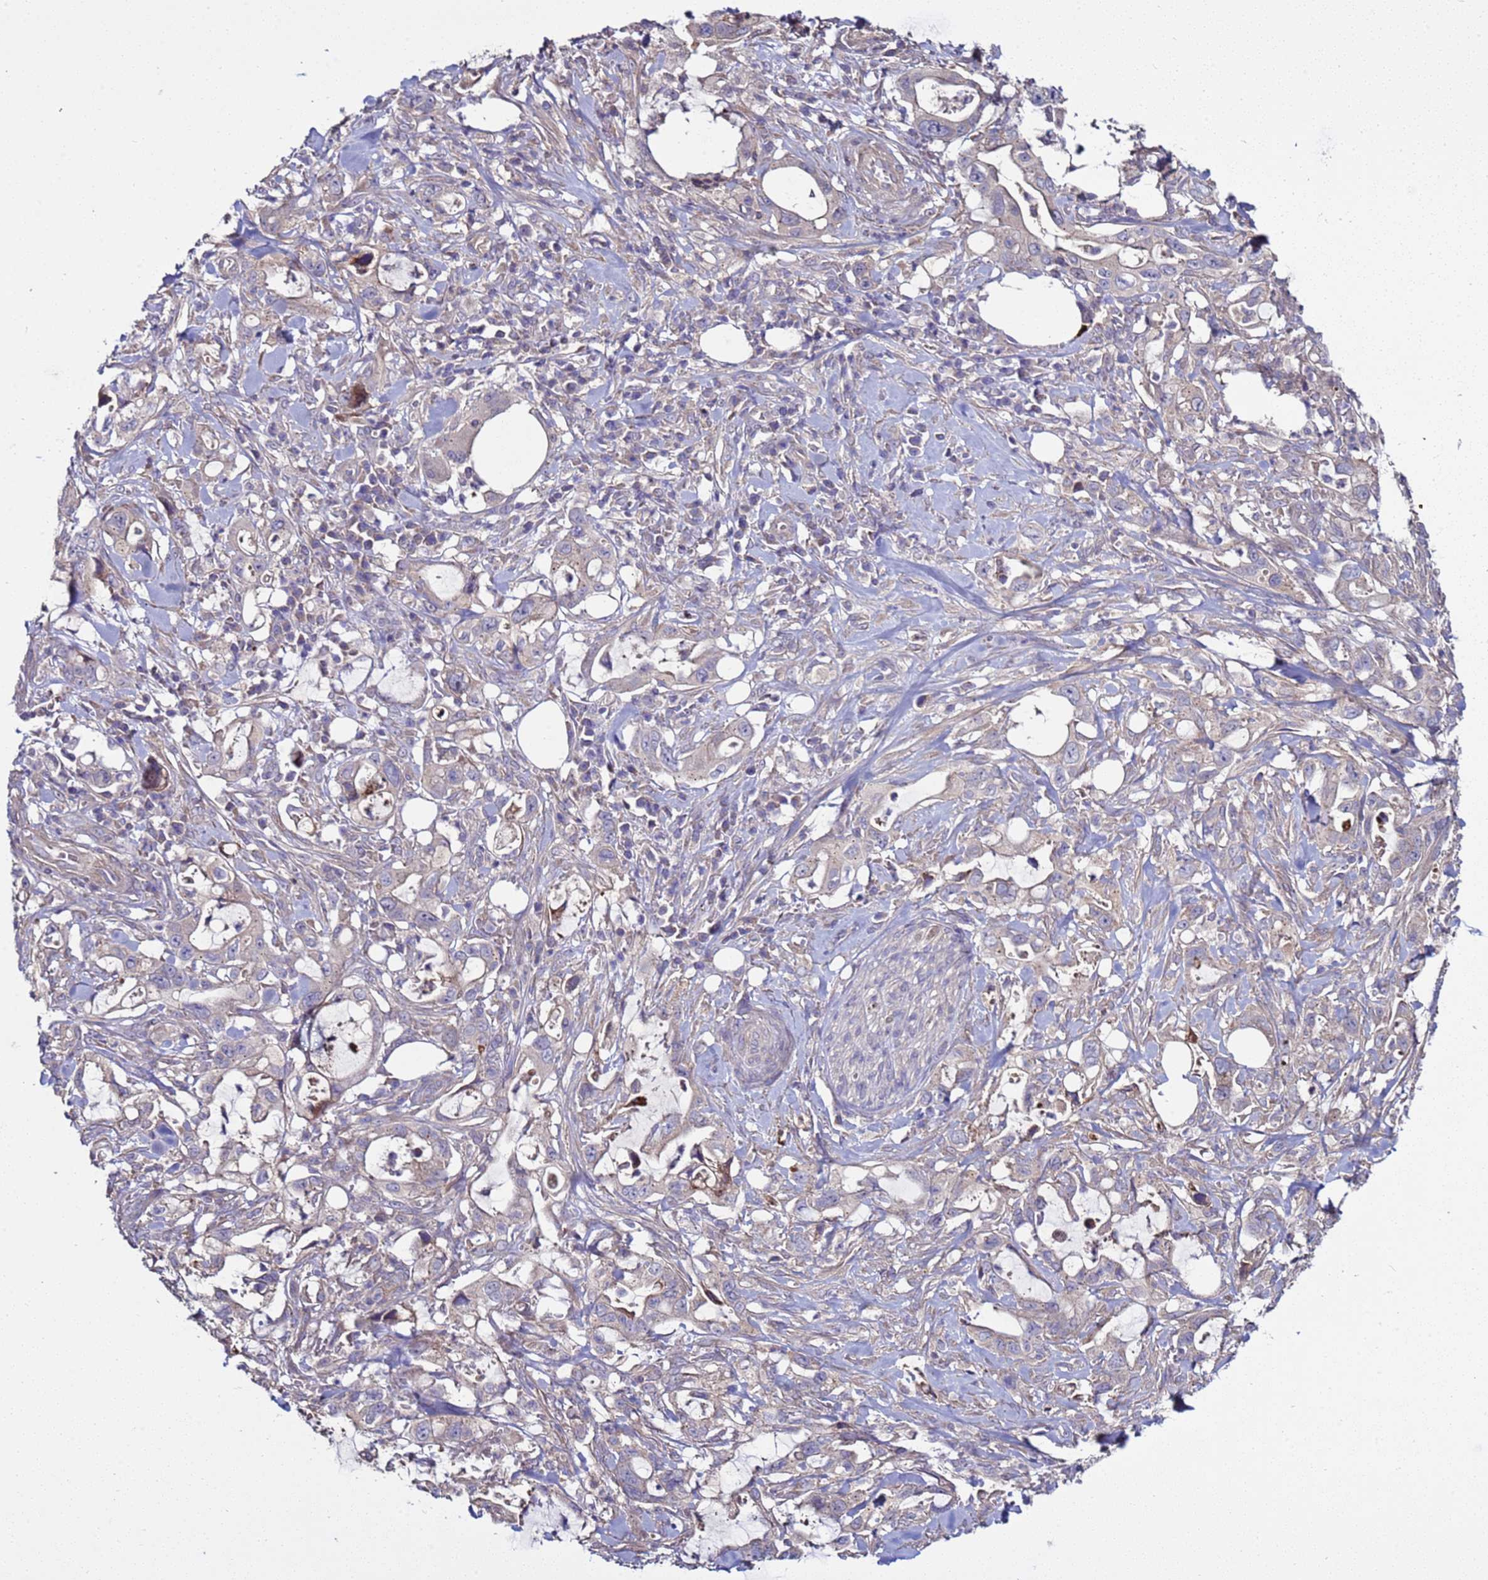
{"staining": {"intensity": "negative", "quantity": "none", "location": "none"}, "tissue": "pancreatic cancer", "cell_type": "Tumor cells", "image_type": "cancer", "snomed": [{"axis": "morphology", "description": "Adenocarcinoma, NOS"}, {"axis": "topography", "description": "Pancreas"}], "caption": "Immunohistochemistry of pancreatic cancer (adenocarcinoma) shows no expression in tumor cells.", "gene": "RABL2B", "patient": {"sex": "female", "age": 61}}